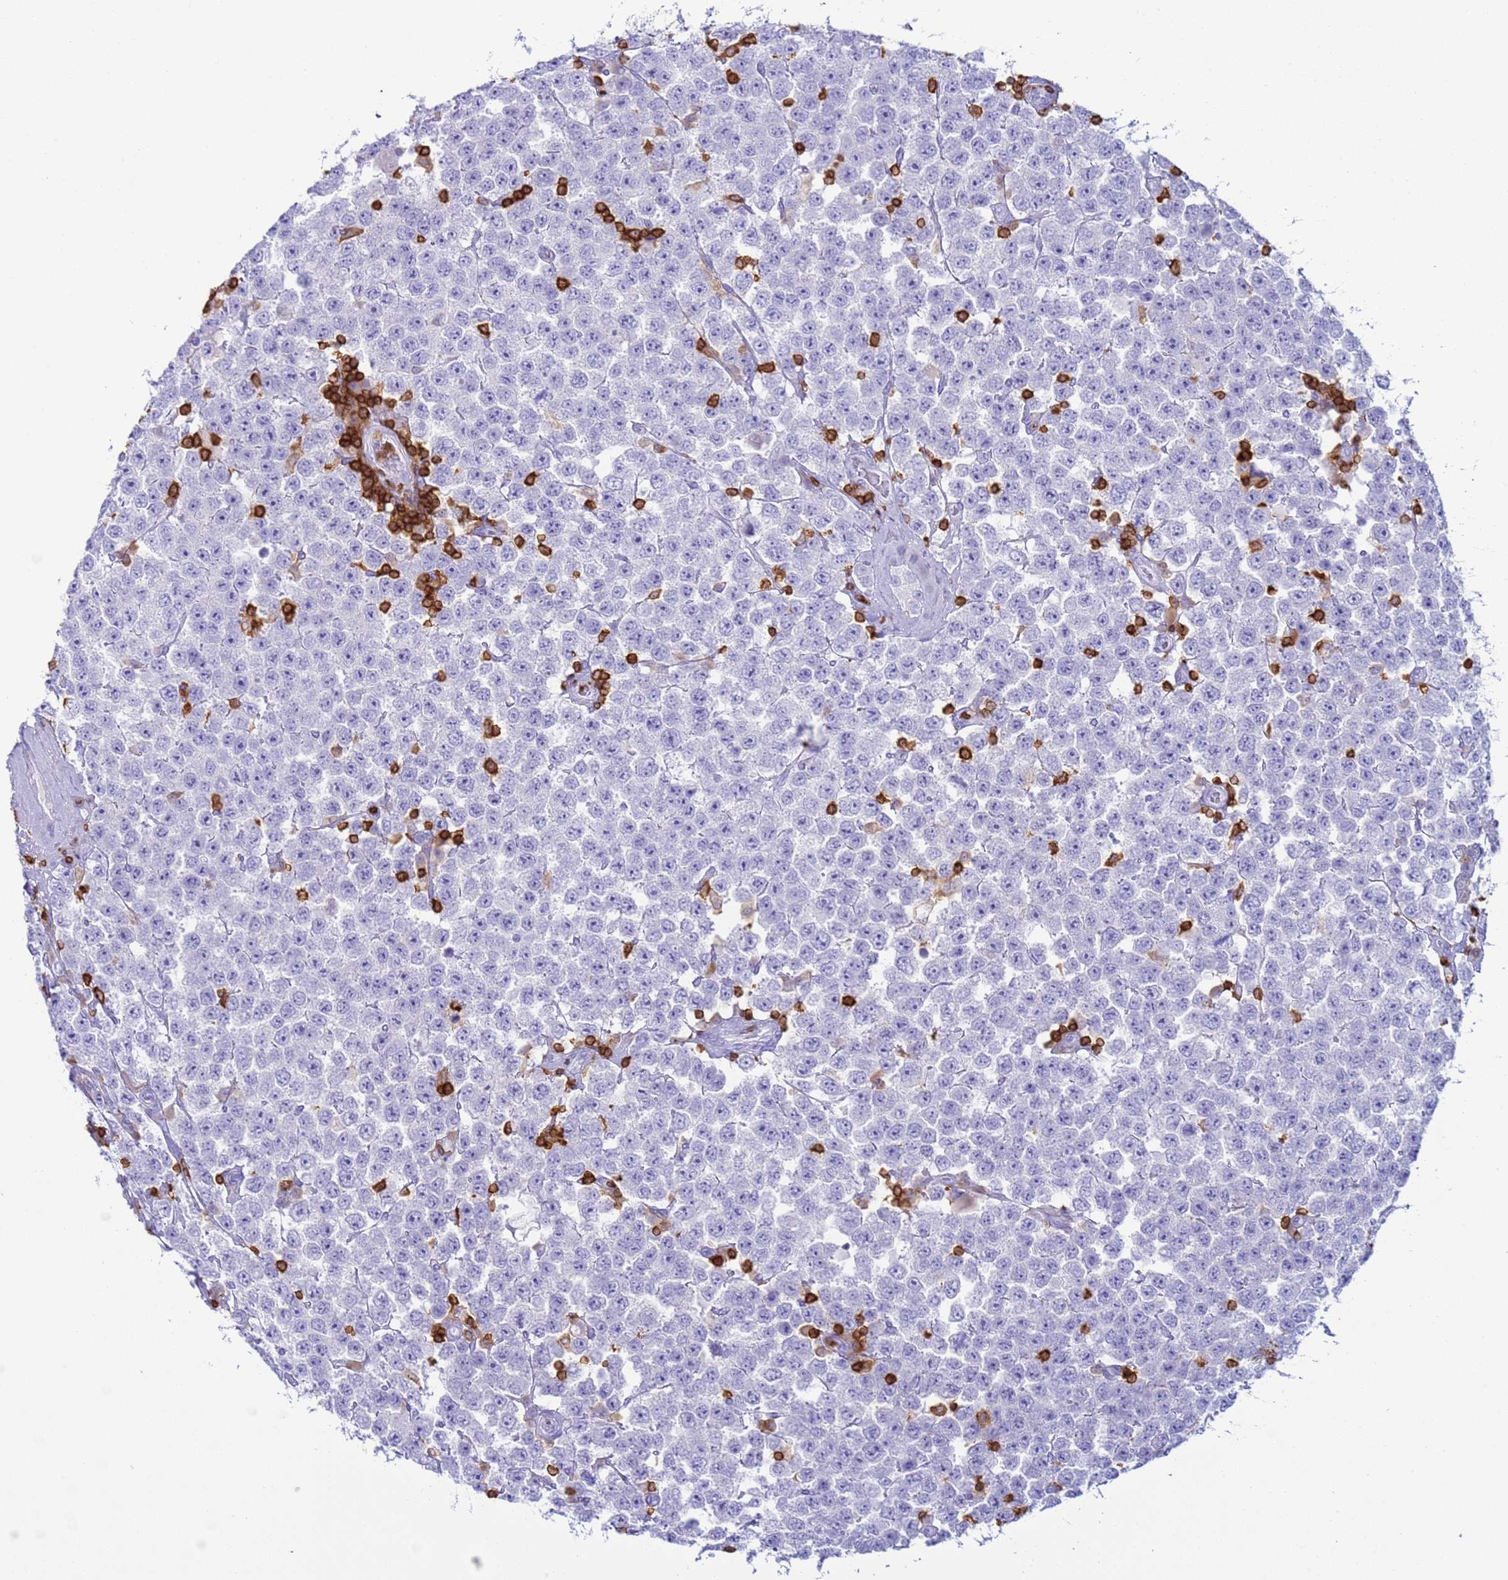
{"staining": {"intensity": "negative", "quantity": "none", "location": "none"}, "tissue": "testis cancer", "cell_type": "Tumor cells", "image_type": "cancer", "snomed": [{"axis": "morphology", "description": "Seminoma, NOS"}, {"axis": "topography", "description": "Testis"}], "caption": "There is no significant staining in tumor cells of testis cancer. (DAB IHC visualized using brightfield microscopy, high magnification).", "gene": "IRF5", "patient": {"sex": "male", "age": 28}}